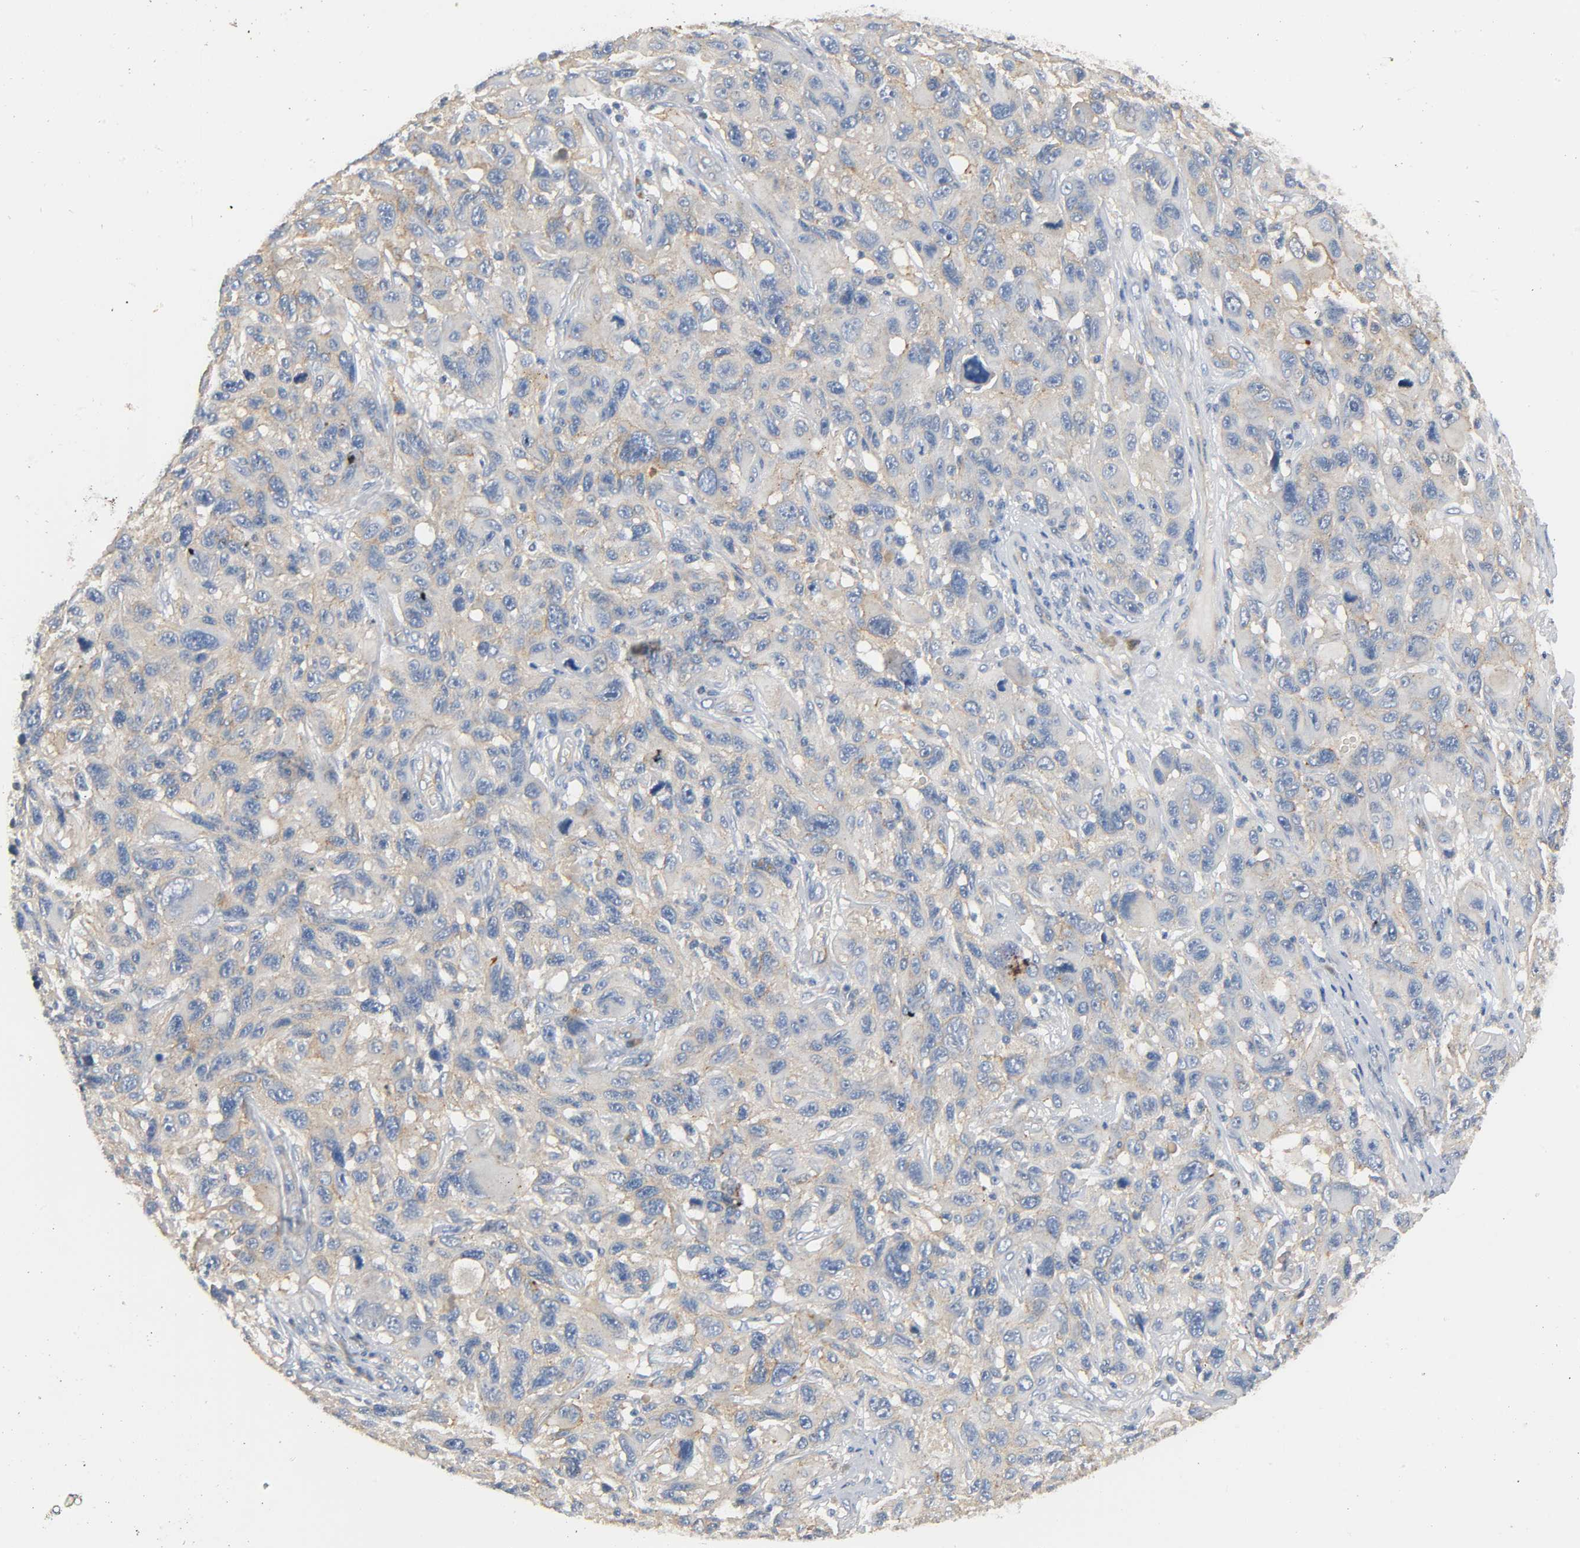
{"staining": {"intensity": "moderate", "quantity": ">75%", "location": "cytoplasmic/membranous"}, "tissue": "melanoma", "cell_type": "Tumor cells", "image_type": "cancer", "snomed": [{"axis": "morphology", "description": "Malignant melanoma, NOS"}, {"axis": "topography", "description": "Skin"}], "caption": "Immunohistochemistry (DAB) staining of human melanoma reveals moderate cytoplasmic/membranous protein staining in approximately >75% of tumor cells. (IHC, brightfield microscopy, high magnification).", "gene": "ARPC1A", "patient": {"sex": "male", "age": 53}}